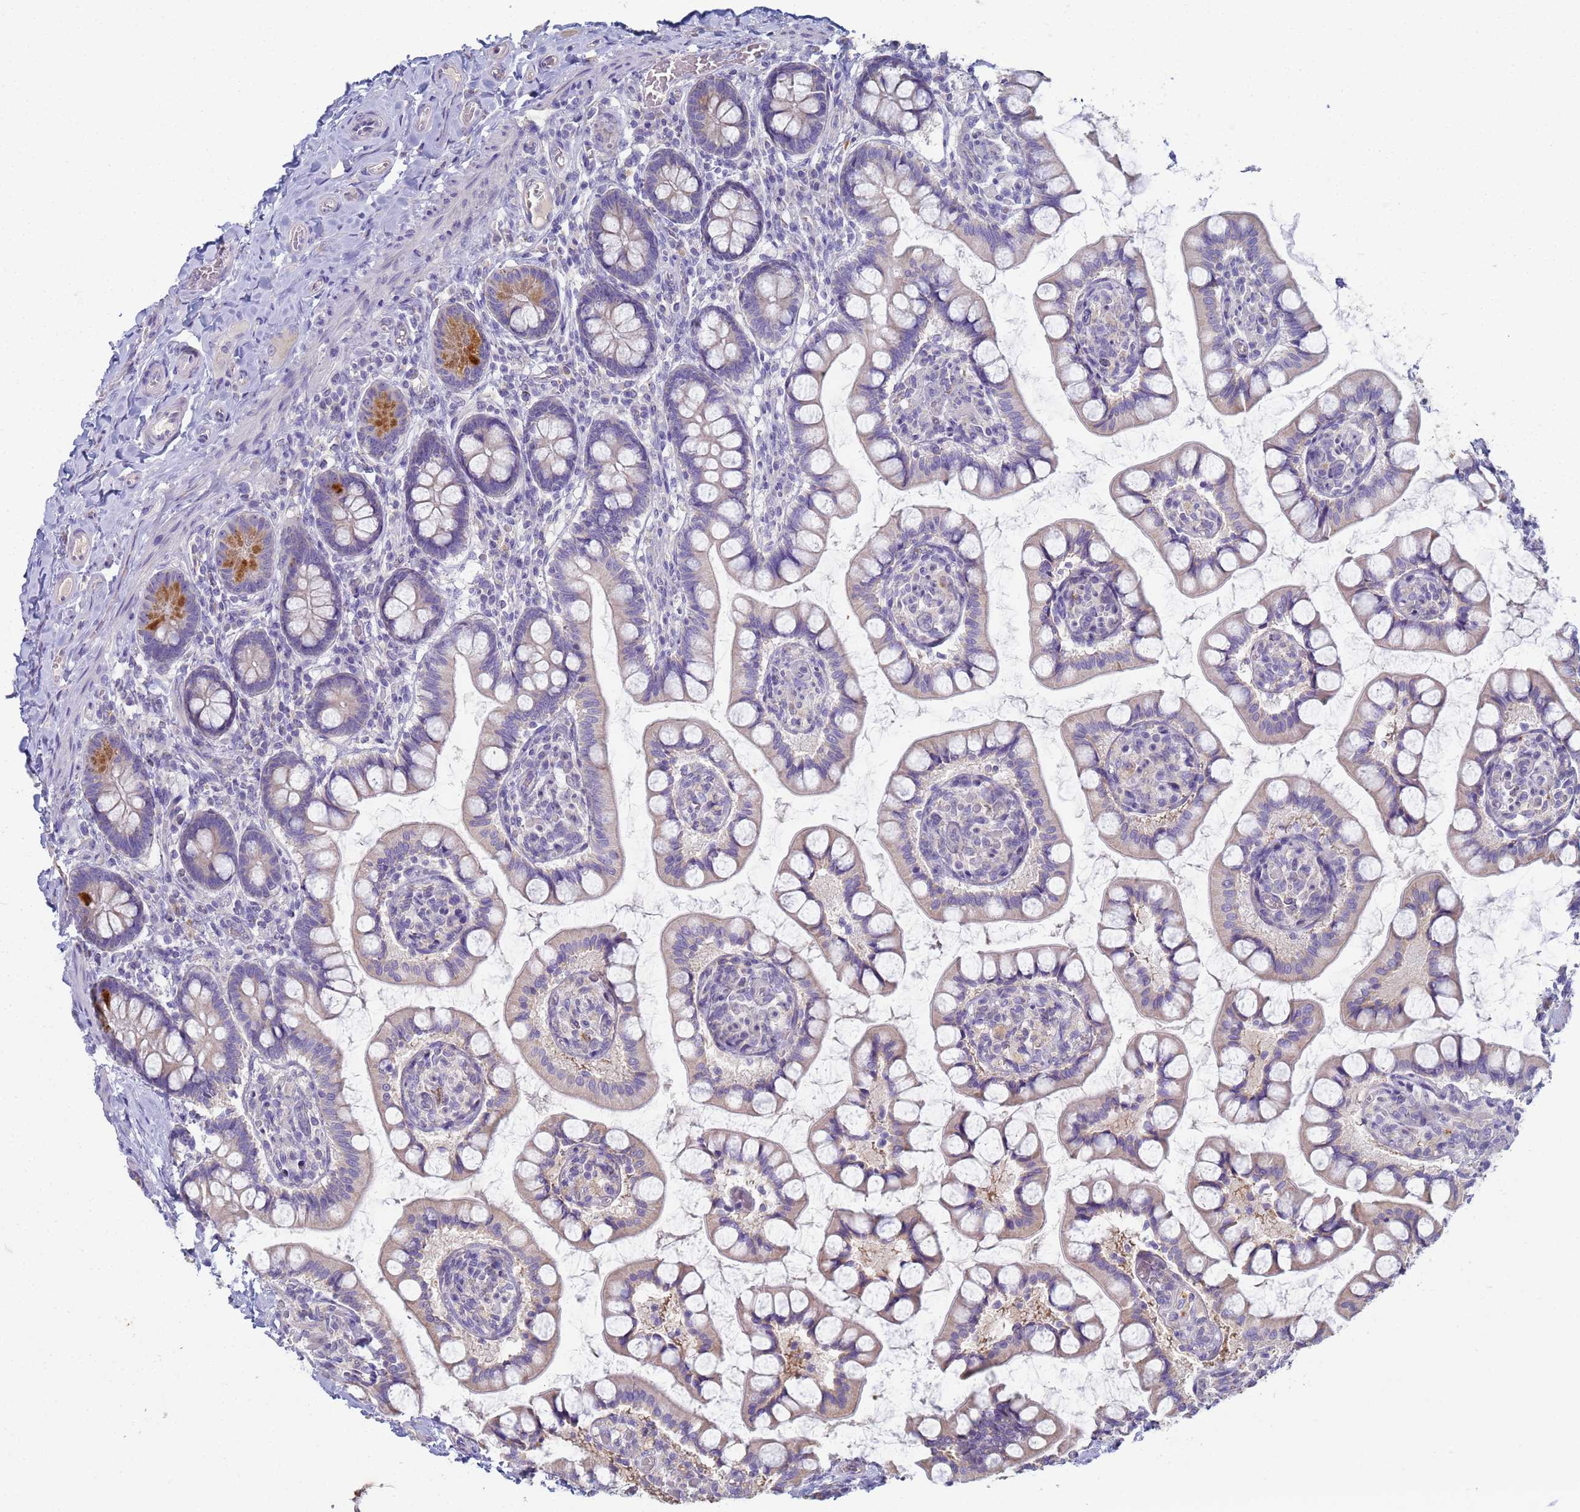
{"staining": {"intensity": "strong", "quantity": "<25%", "location": "cytoplasmic/membranous"}, "tissue": "small intestine", "cell_type": "Glandular cells", "image_type": "normal", "snomed": [{"axis": "morphology", "description": "Normal tissue, NOS"}, {"axis": "topography", "description": "Small intestine"}], "caption": "The micrograph displays a brown stain indicating the presence of a protein in the cytoplasmic/membranous of glandular cells in small intestine.", "gene": "CR1", "patient": {"sex": "male", "age": 52}}